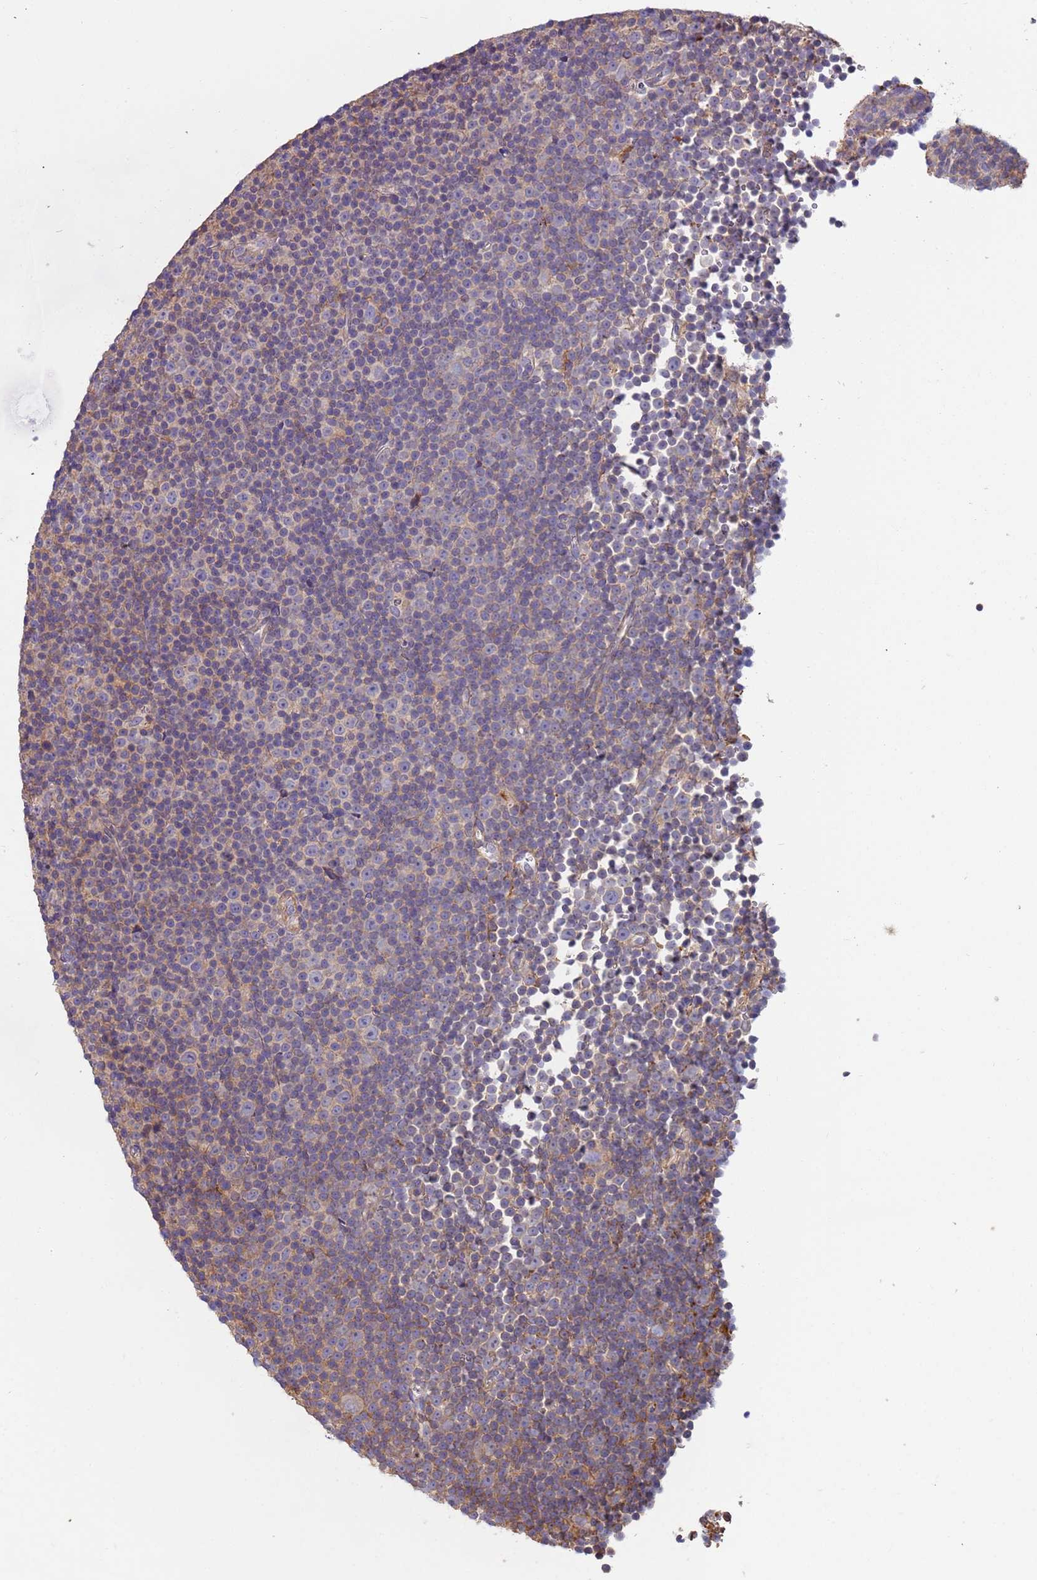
{"staining": {"intensity": "negative", "quantity": "none", "location": "none"}, "tissue": "lymphoma", "cell_type": "Tumor cells", "image_type": "cancer", "snomed": [{"axis": "morphology", "description": "Malignant lymphoma, non-Hodgkin's type, Low grade"}, {"axis": "topography", "description": "Lymph node"}], "caption": "This is a micrograph of immunohistochemistry staining of low-grade malignant lymphoma, non-Hodgkin's type, which shows no staining in tumor cells.", "gene": "SYT4", "patient": {"sex": "female", "age": 67}}